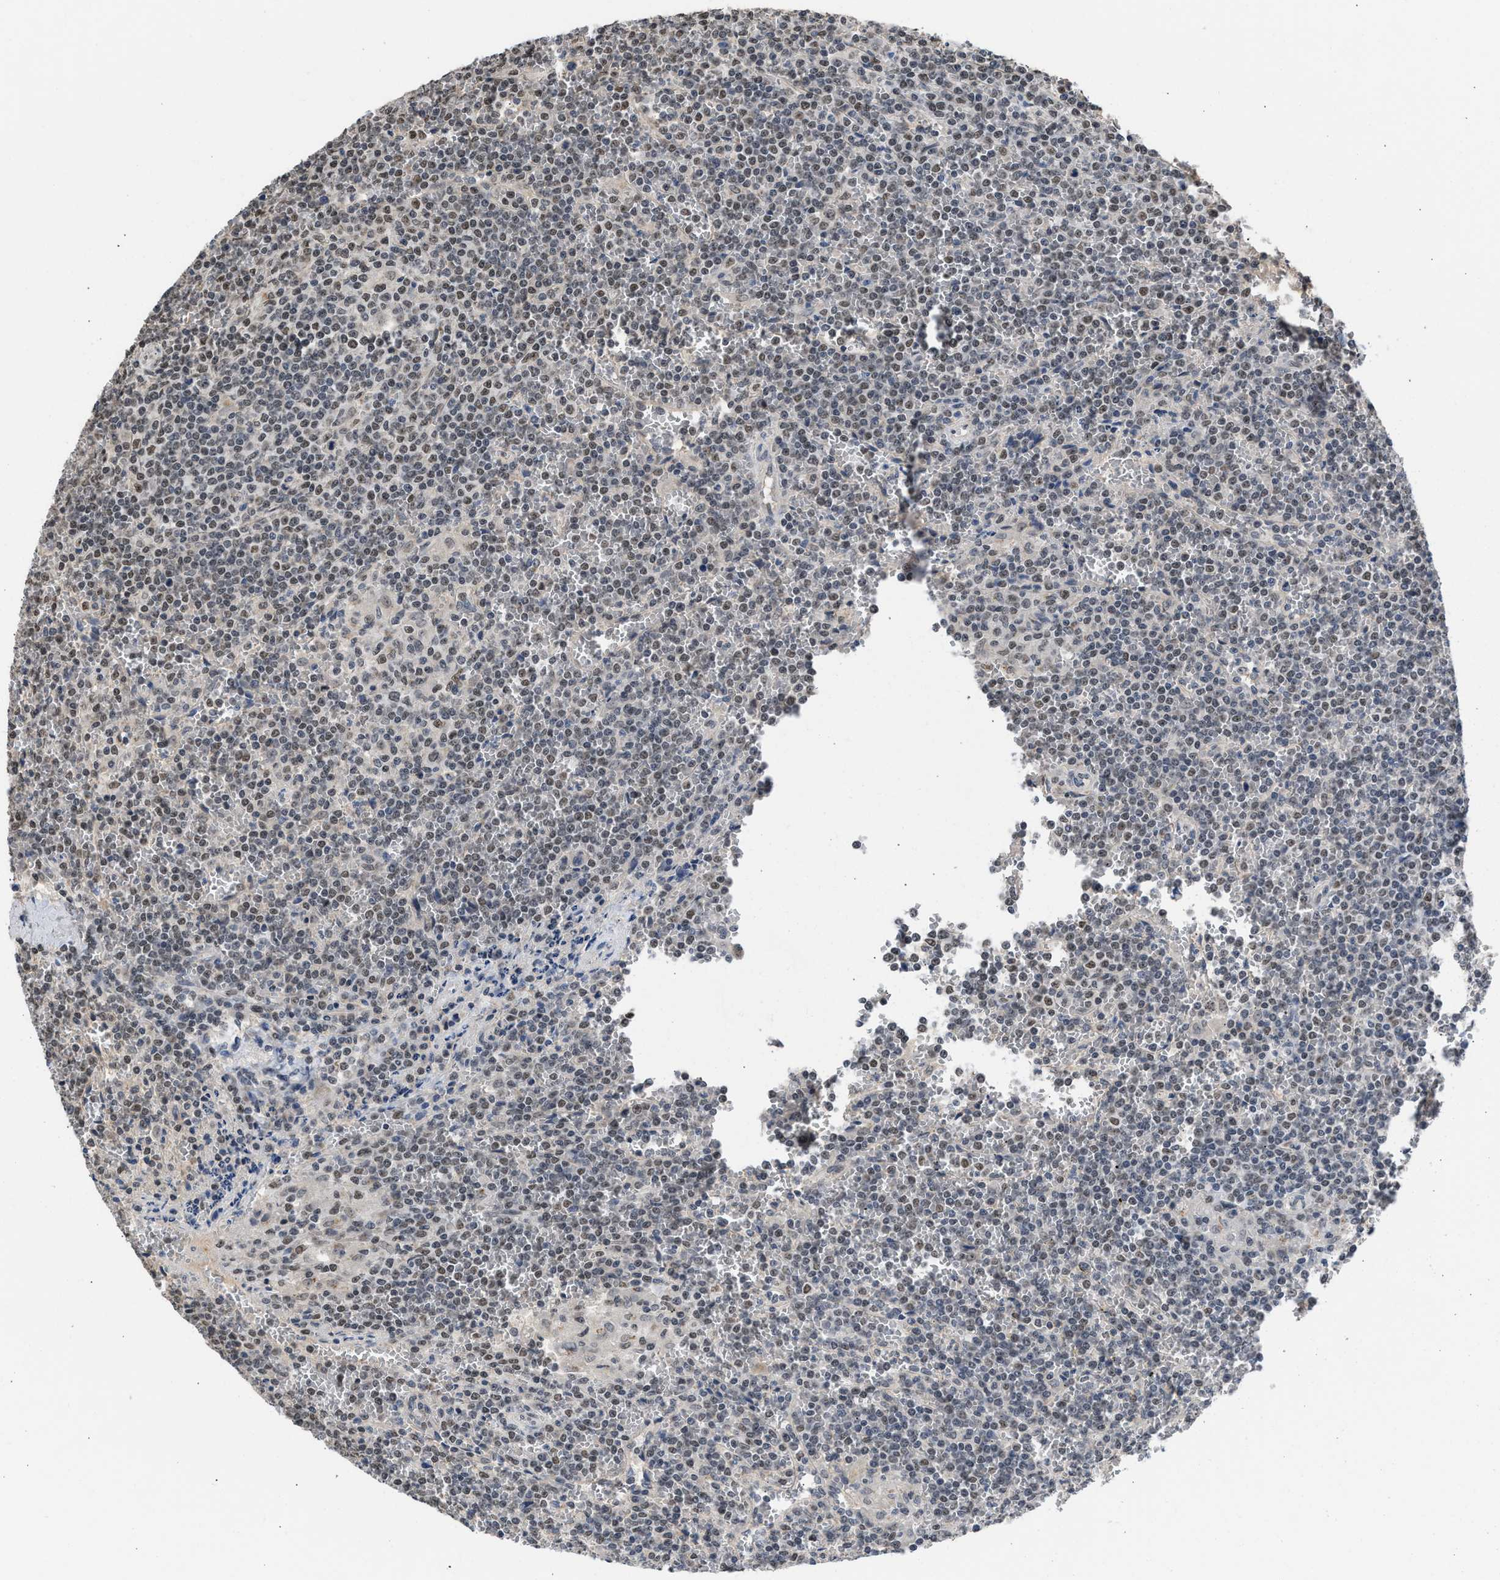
{"staining": {"intensity": "moderate", "quantity": "25%-75%", "location": "nuclear"}, "tissue": "lymphoma", "cell_type": "Tumor cells", "image_type": "cancer", "snomed": [{"axis": "morphology", "description": "Malignant lymphoma, non-Hodgkin's type, Low grade"}, {"axis": "topography", "description": "Spleen"}], "caption": "Malignant lymphoma, non-Hodgkin's type (low-grade) tissue demonstrates moderate nuclear positivity in approximately 25%-75% of tumor cells, visualized by immunohistochemistry.", "gene": "TERF2IP", "patient": {"sex": "female", "age": 19}}